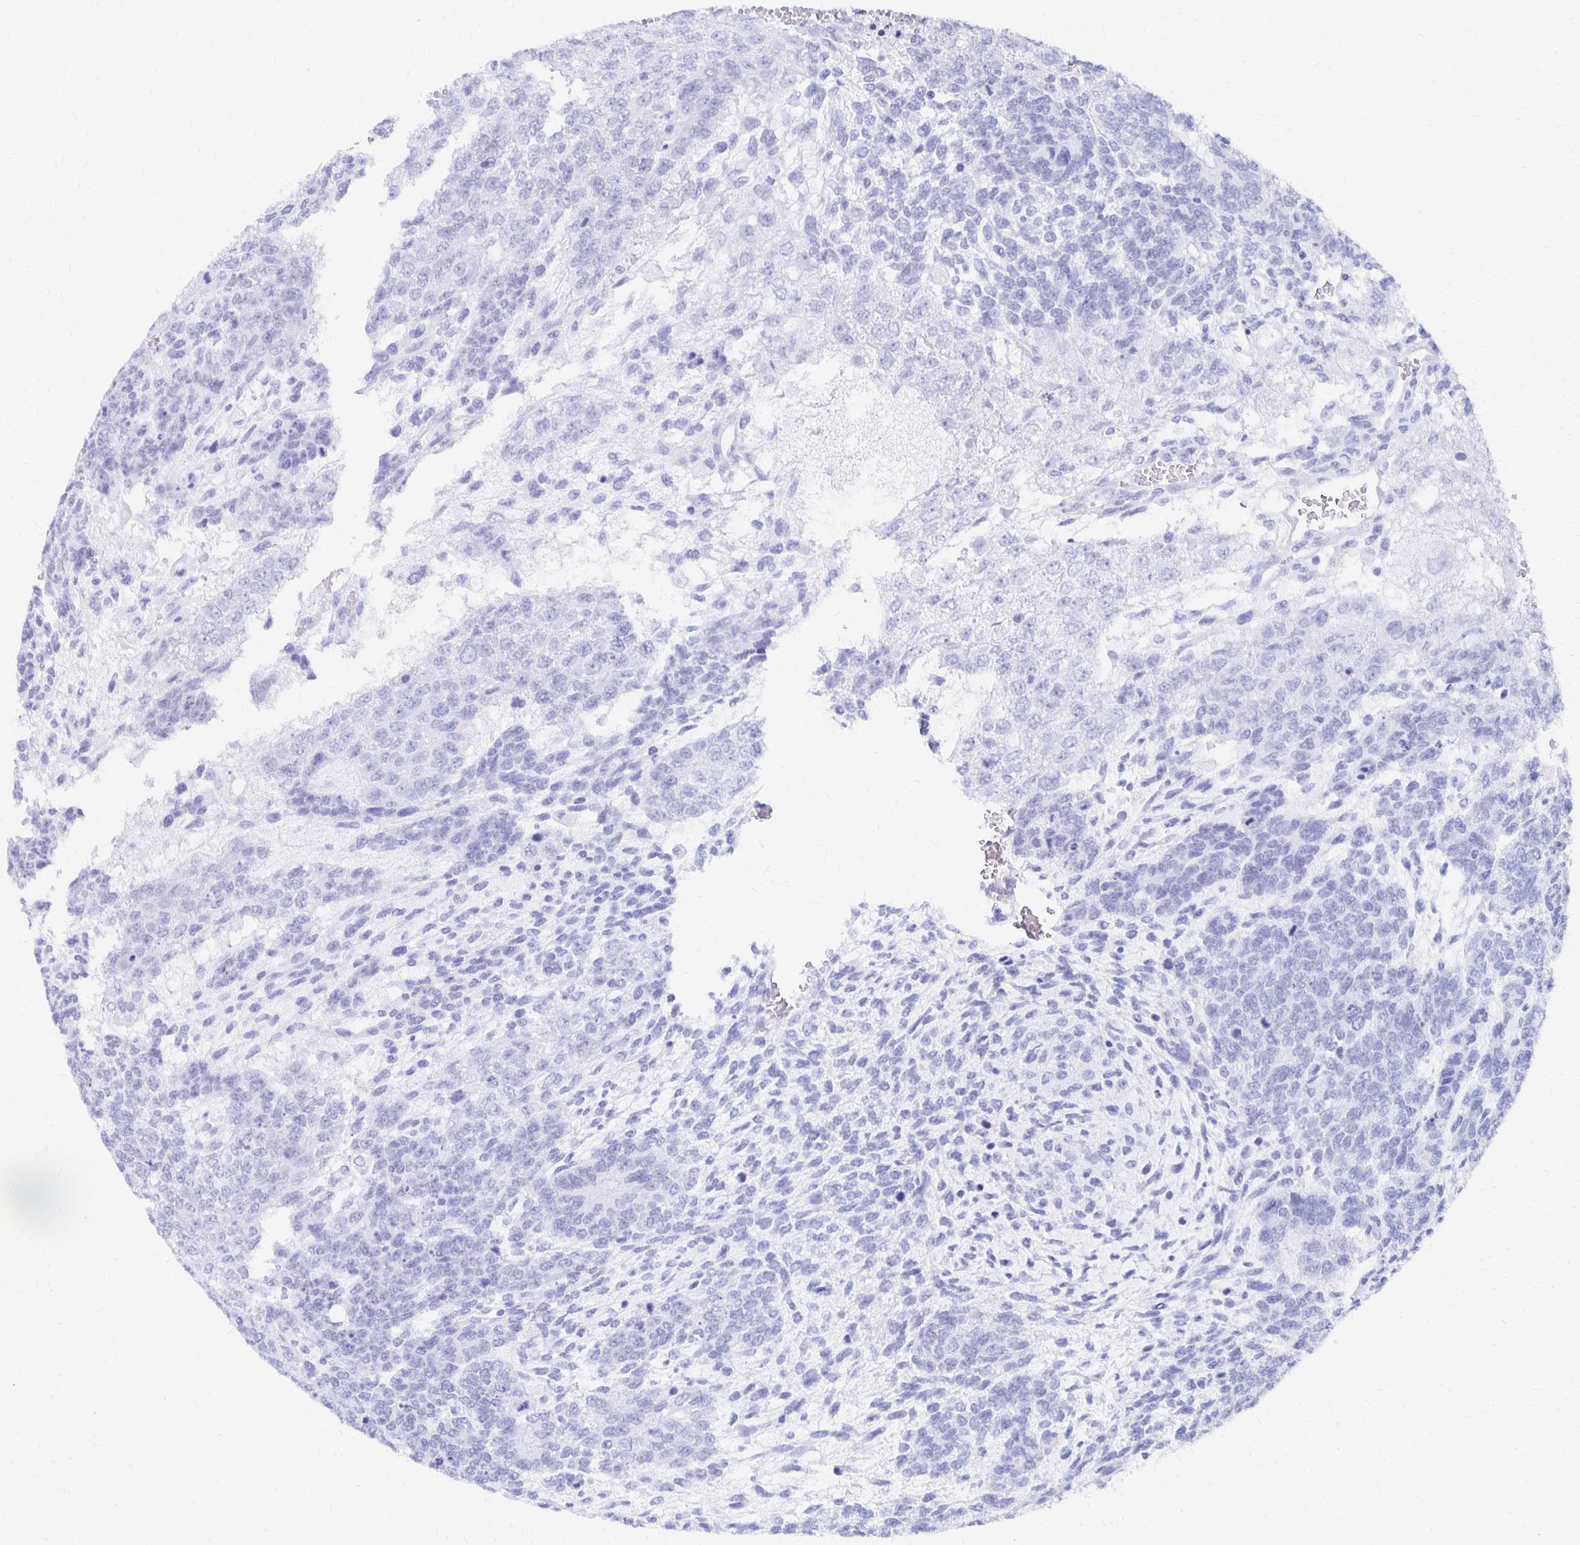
{"staining": {"intensity": "negative", "quantity": "none", "location": "none"}, "tissue": "testis cancer", "cell_type": "Tumor cells", "image_type": "cancer", "snomed": [{"axis": "morphology", "description": "Normal tissue, NOS"}, {"axis": "morphology", "description": "Carcinoma, Embryonal, NOS"}, {"axis": "topography", "description": "Testis"}, {"axis": "topography", "description": "Epididymis"}], "caption": "The micrograph reveals no significant positivity in tumor cells of testis cancer.", "gene": "SYT2", "patient": {"sex": "male", "age": 23}}